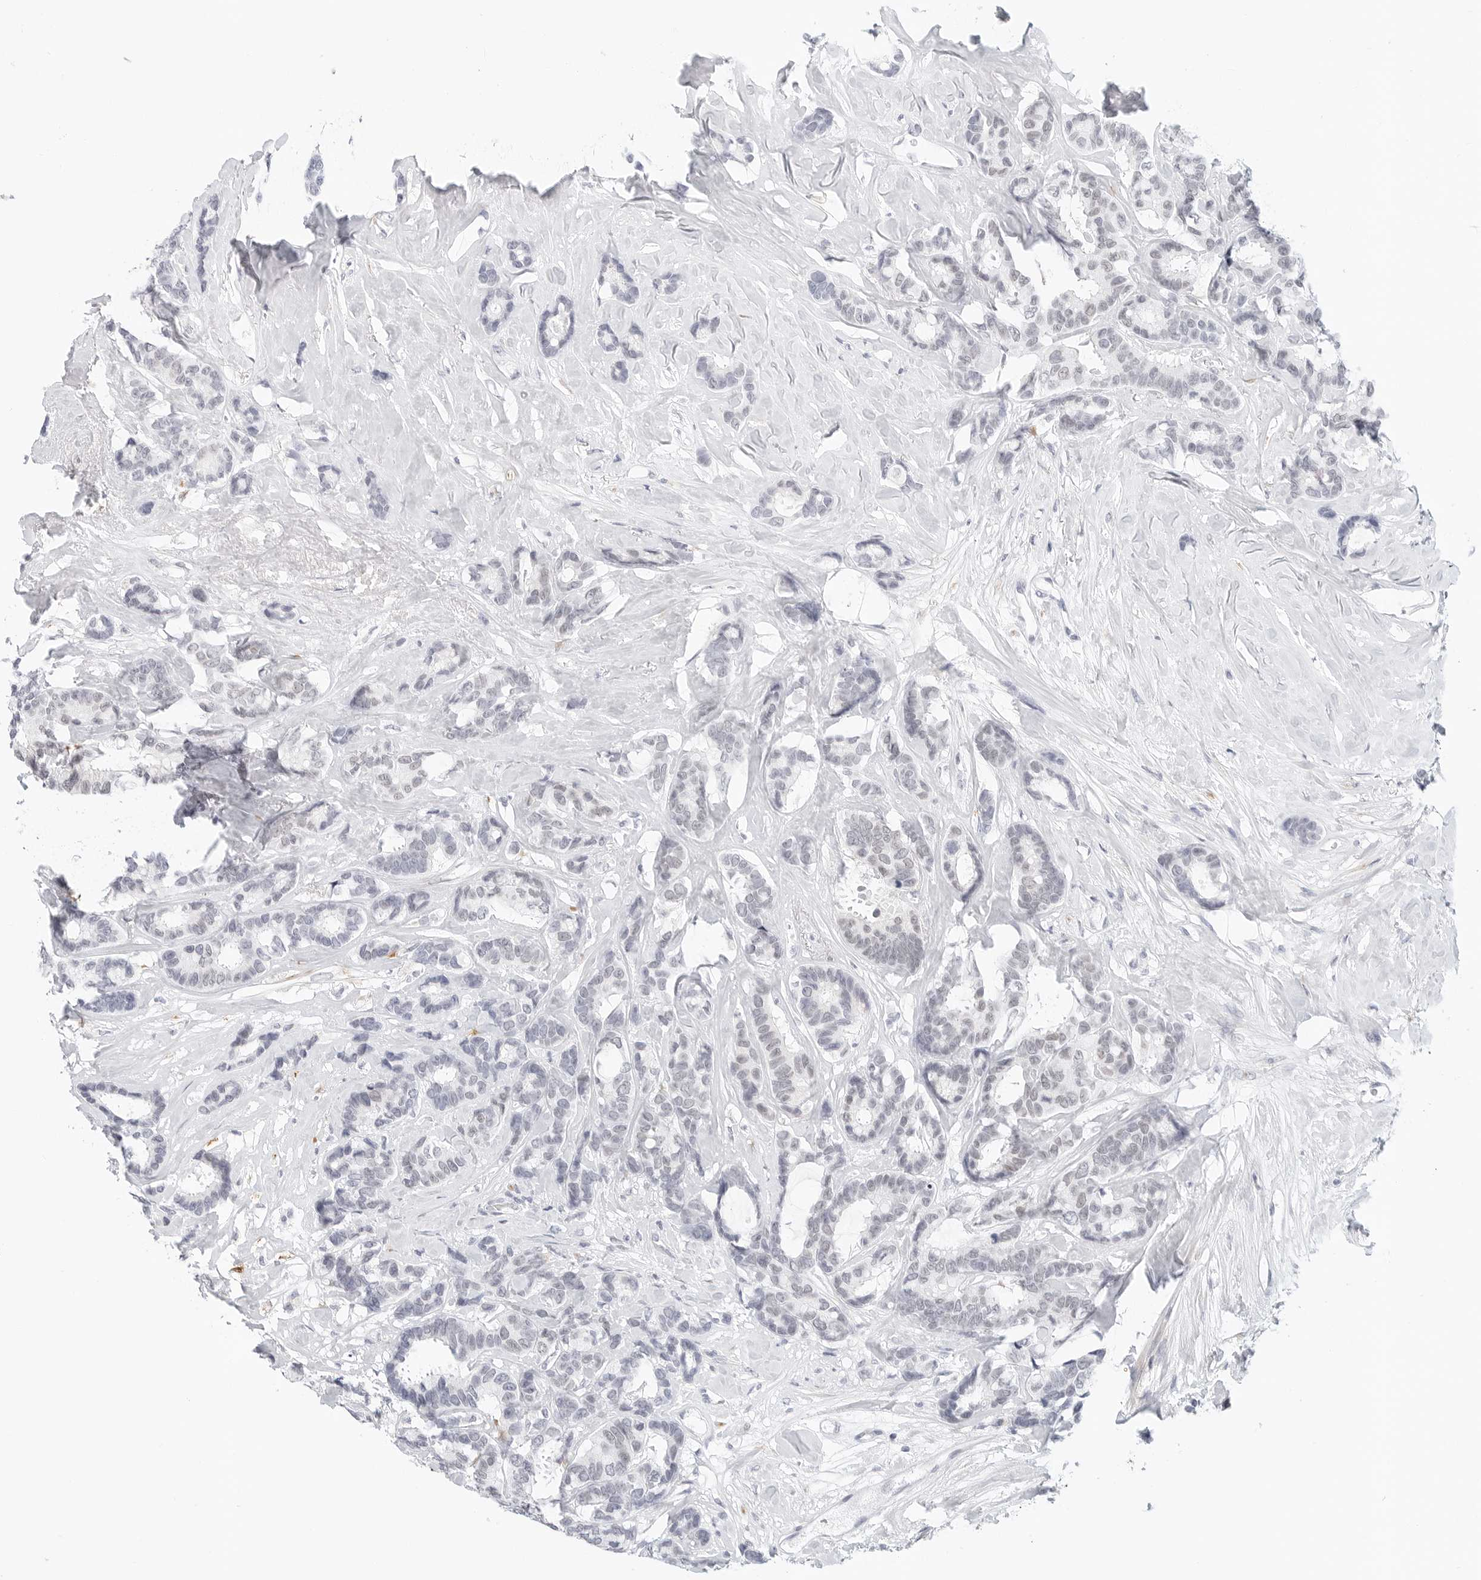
{"staining": {"intensity": "negative", "quantity": "none", "location": "none"}, "tissue": "breast cancer", "cell_type": "Tumor cells", "image_type": "cancer", "snomed": [{"axis": "morphology", "description": "Duct carcinoma"}, {"axis": "topography", "description": "Breast"}], "caption": "There is no significant positivity in tumor cells of breast cancer (invasive ductal carcinoma).", "gene": "TSEN2", "patient": {"sex": "female", "age": 87}}